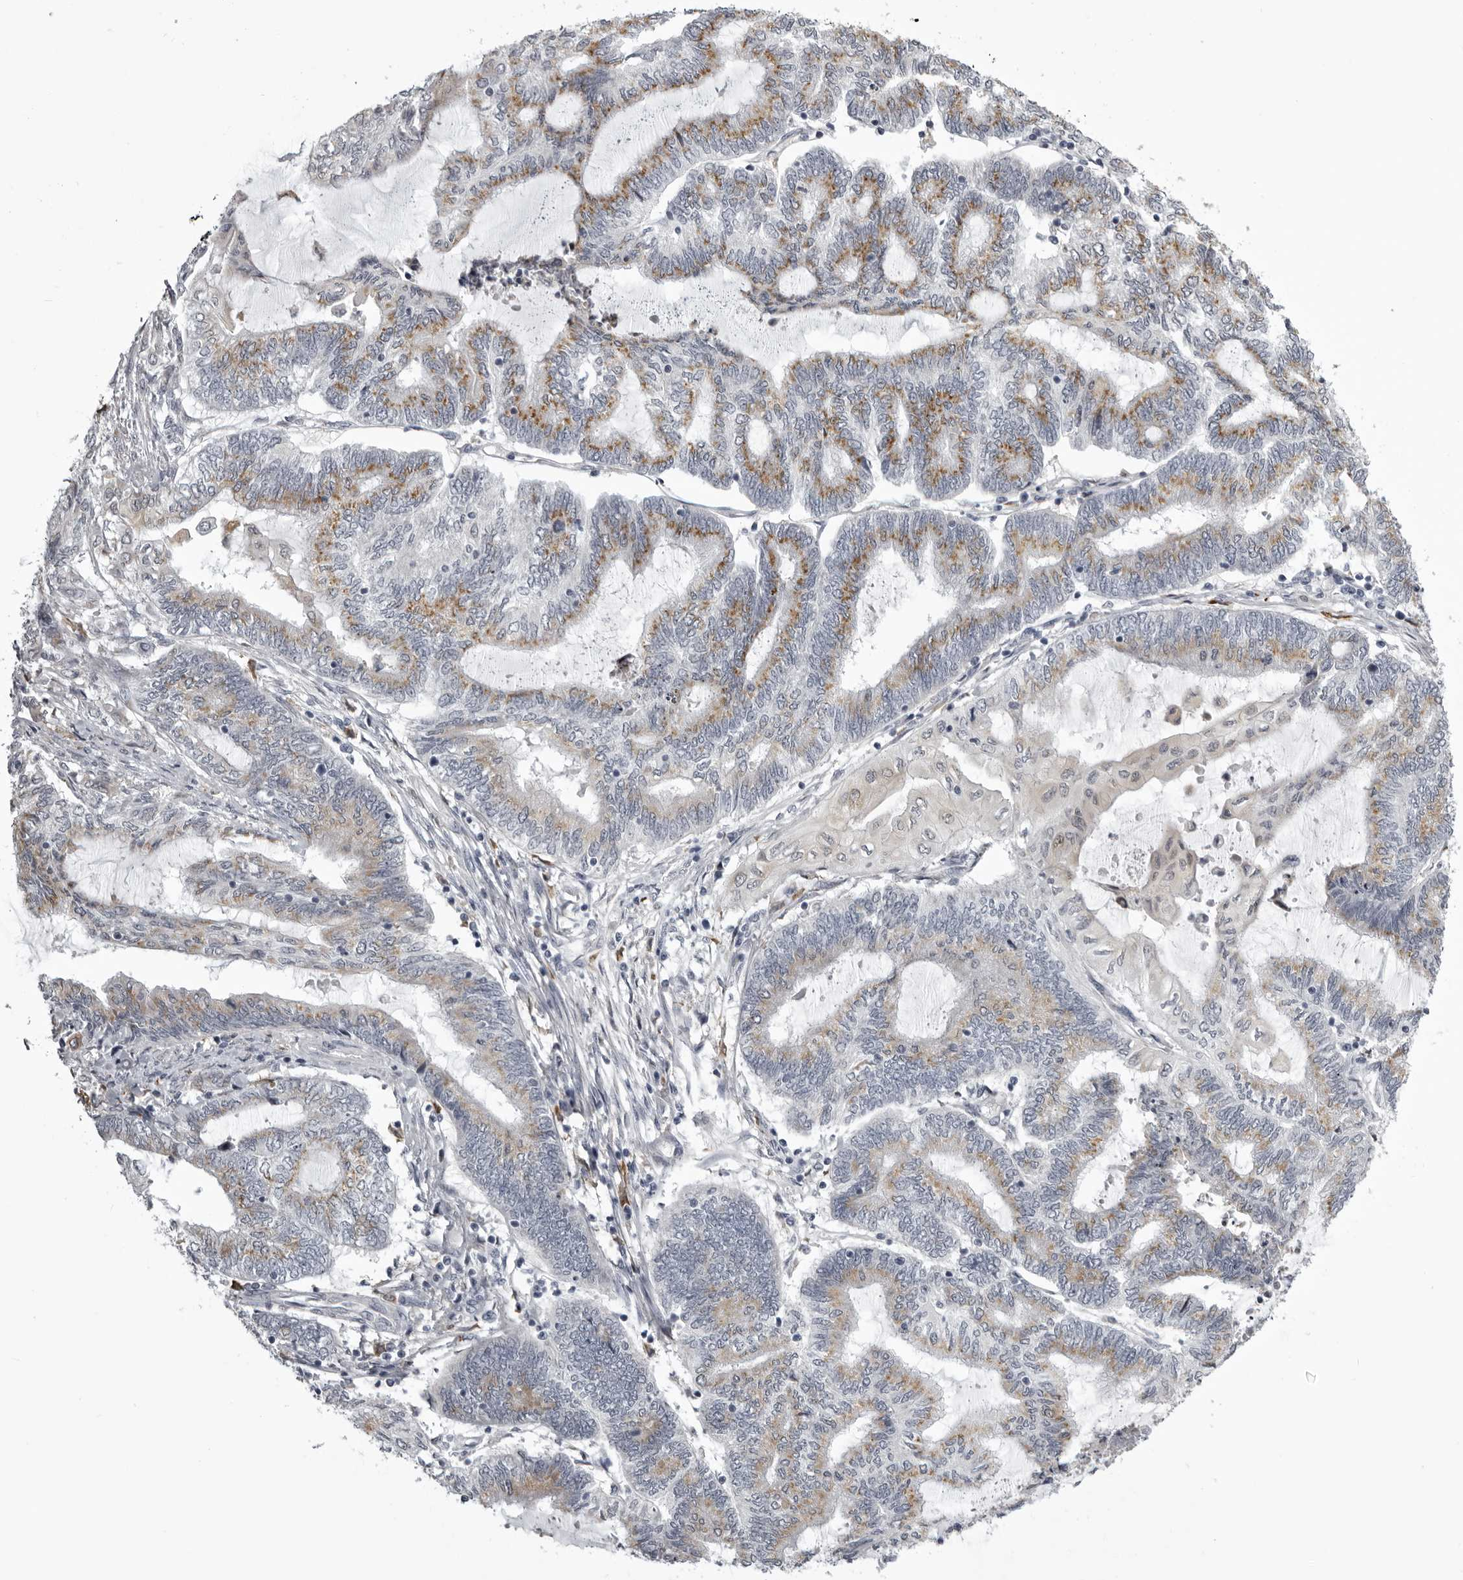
{"staining": {"intensity": "moderate", "quantity": "25%-75%", "location": "cytoplasmic/membranous"}, "tissue": "endometrial cancer", "cell_type": "Tumor cells", "image_type": "cancer", "snomed": [{"axis": "morphology", "description": "Adenocarcinoma, NOS"}, {"axis": "topography", "description": "Uterus"}, {"axis": "topography", "description": "Endometrium"}], "caption": "Immunohistochemistry of adenocarcinoma (endometrial) exhibits medium levels of moderate cytoplasmic/membranous staining in approximately 25%-75% of tumor cells.", "gene": "NCEH1", "patient": {"sex": "female", "age": 70}}